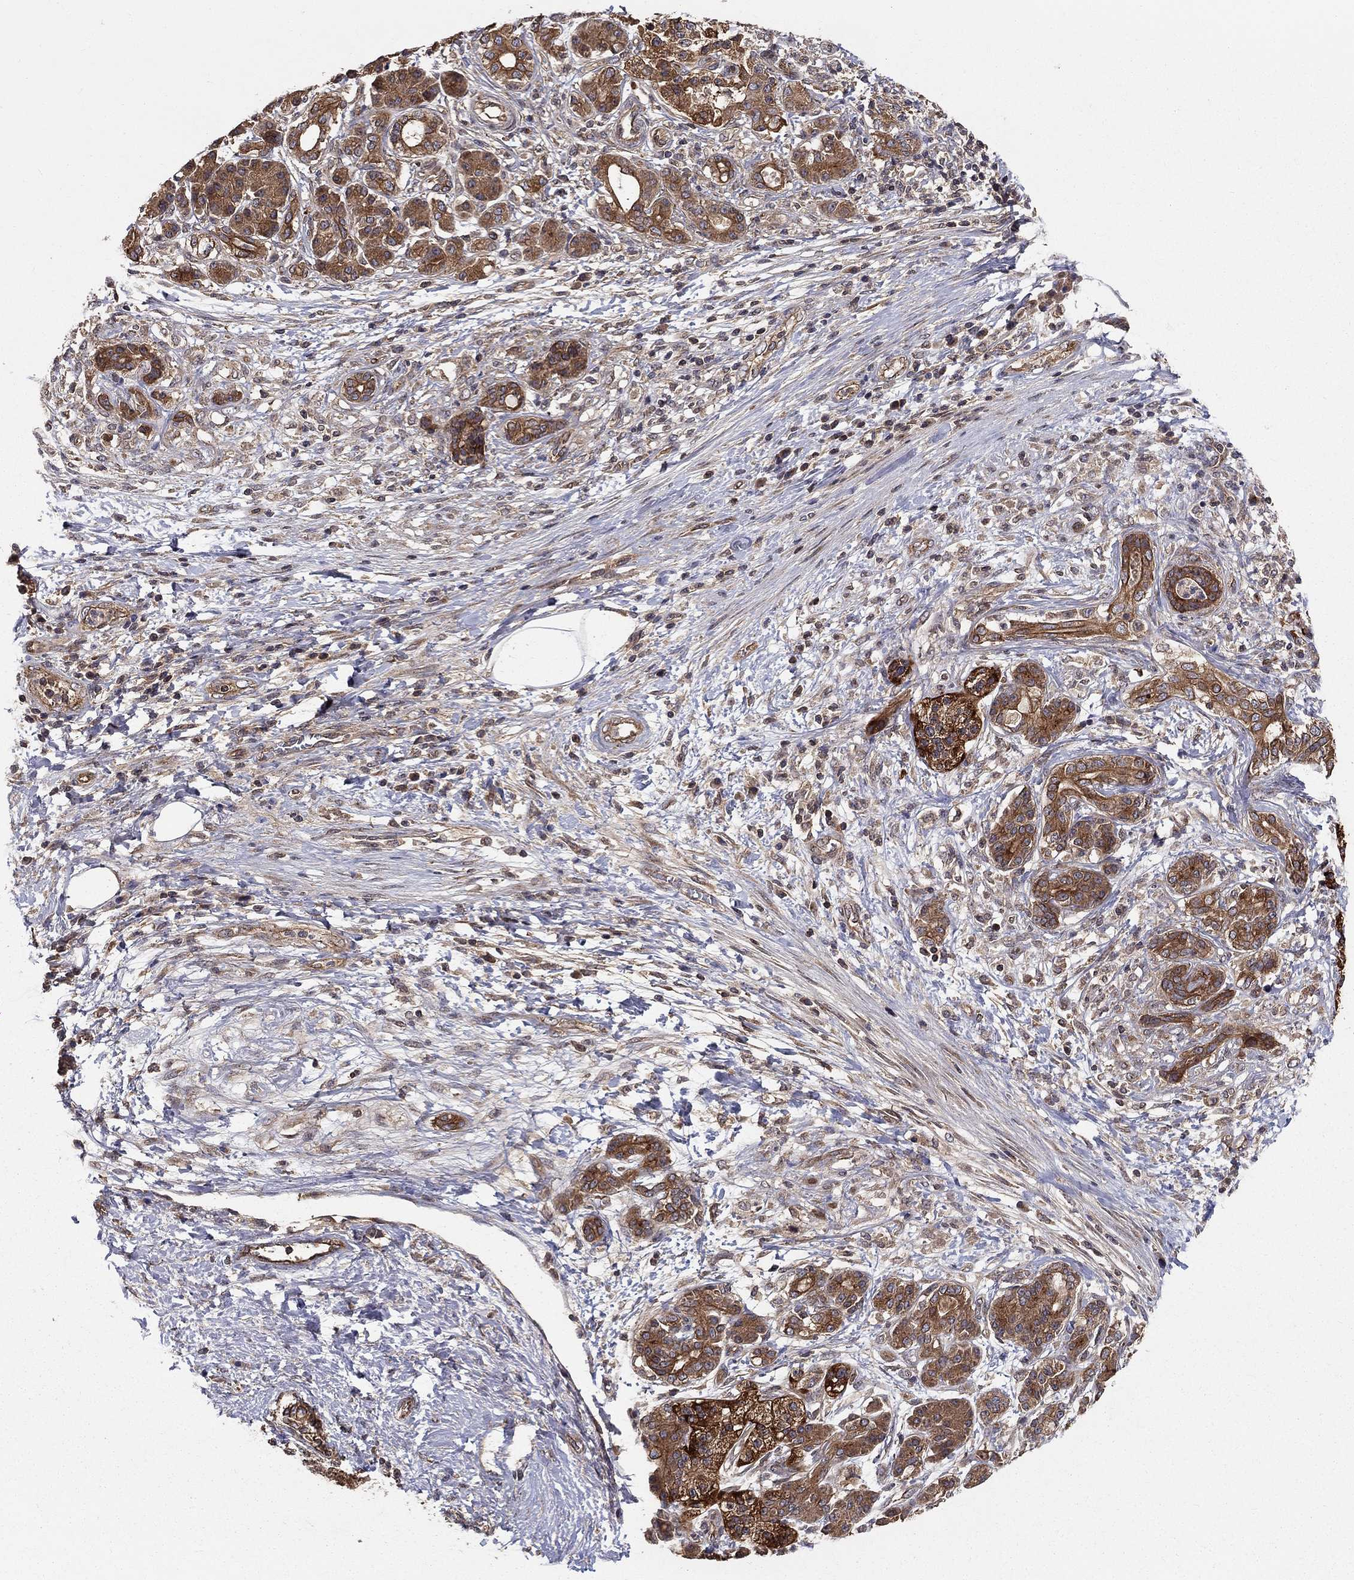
{"staining": {"intensity": "strong", "quantity": ">75%", "location": "cytoplasmic/membranous"}, "tissue": "pancreatic cancer", "cell_type": "Tumor cells", "image_type": "cancer", "snomed": [{"axis": "morphology", "description": "Adenocarcinoma, NOS"}, {"axis": "topography", "description": "Pancreas"}], "caption": "Protein expression by IHC demonstrates strong cytoplasmic/membranous staining in about >75% of tumor cells in pancreatic cancer.", "gene": "BMERB1", "patient": {"sex": "female", "age": 73}}